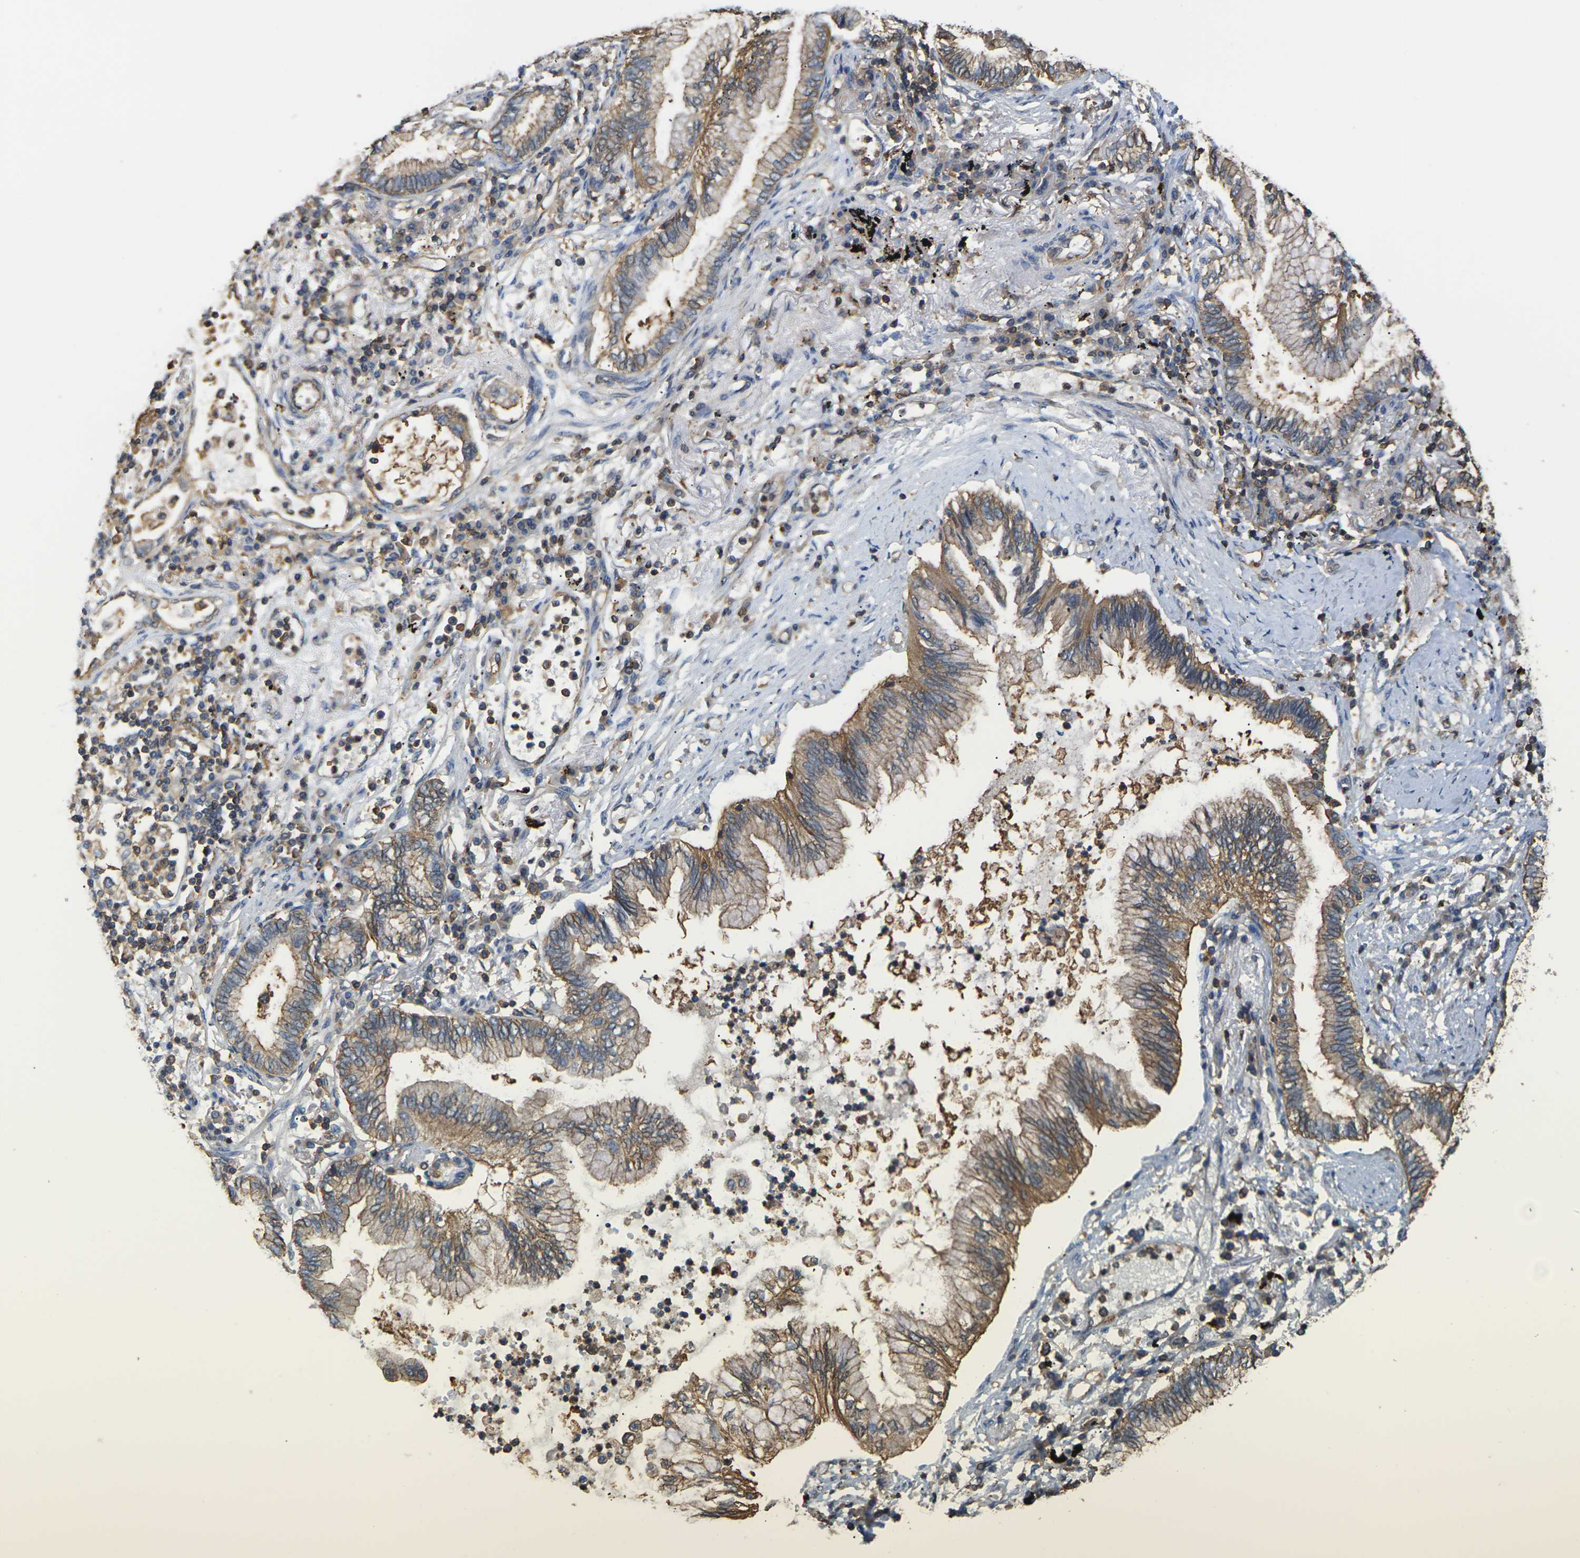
{"staining": {"intensity": "moderate", "quantity": ">75%", "location": "cytoplasmic/membranous"}, "tissue": "lung cancer", "cell_type": "Tumor cells", "image_type": "cancer", "snomed": [{"axis": "morphology", "description": "Normal tissue, NOS"}, {"axis": "morphology", "description": "Adenocarcinoma, NOS"}, {"axis": "topography", "description": "Bronchus"}, {"axis": "topography", "description": "Lung"}], "caption": "High-power microscopy captured an immunohistochemistry (IHC) histopathology image of lung adenocarcinoma, revealing moderate cytoplasmic/membranous expression in approximately >75% of tumor cells.", "gene": "IQGAP1", "patient": {"sex": "female", "age": 70}}